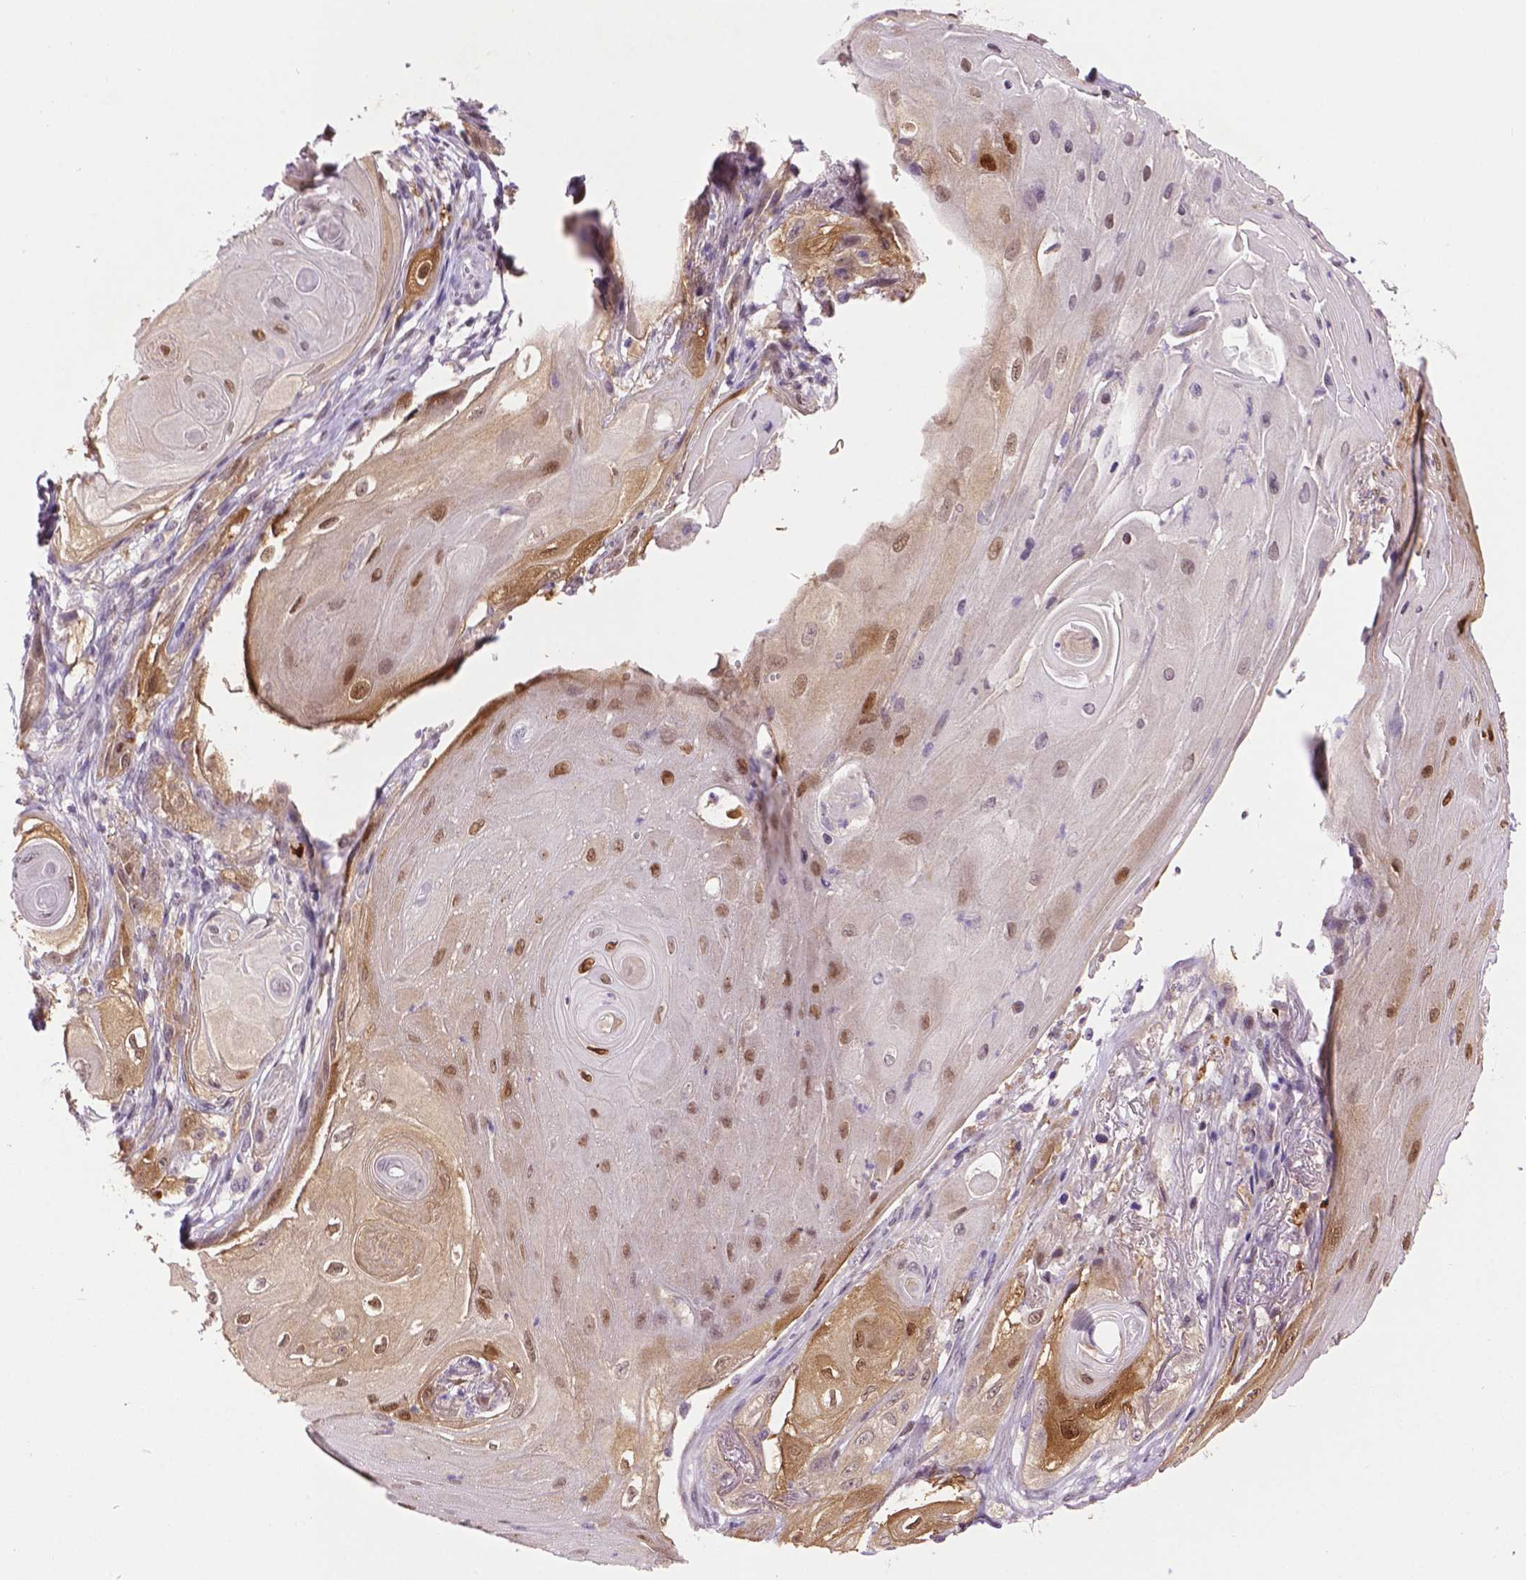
{"staining": {"intensity": "weak", "quantity": ">75%", "location": "nuclear"}, "tissue": "skin cancer", "cell_type": "Tumor cells", "image_type": "cancer", "snomed": [{"axis": "morphology", "description": "Squamous cell carcinoma, NOS"}, {"axis": "topography", "description": "Skin"}], "caption": "Immunohistochemical staining of skin cancer (squamous cell carcinoma) demonstrates weak nuclear protein positivity in about >75% of tumor cells.", "gene": "IRF6", "patient": {"sex": "male", "age": 62}}